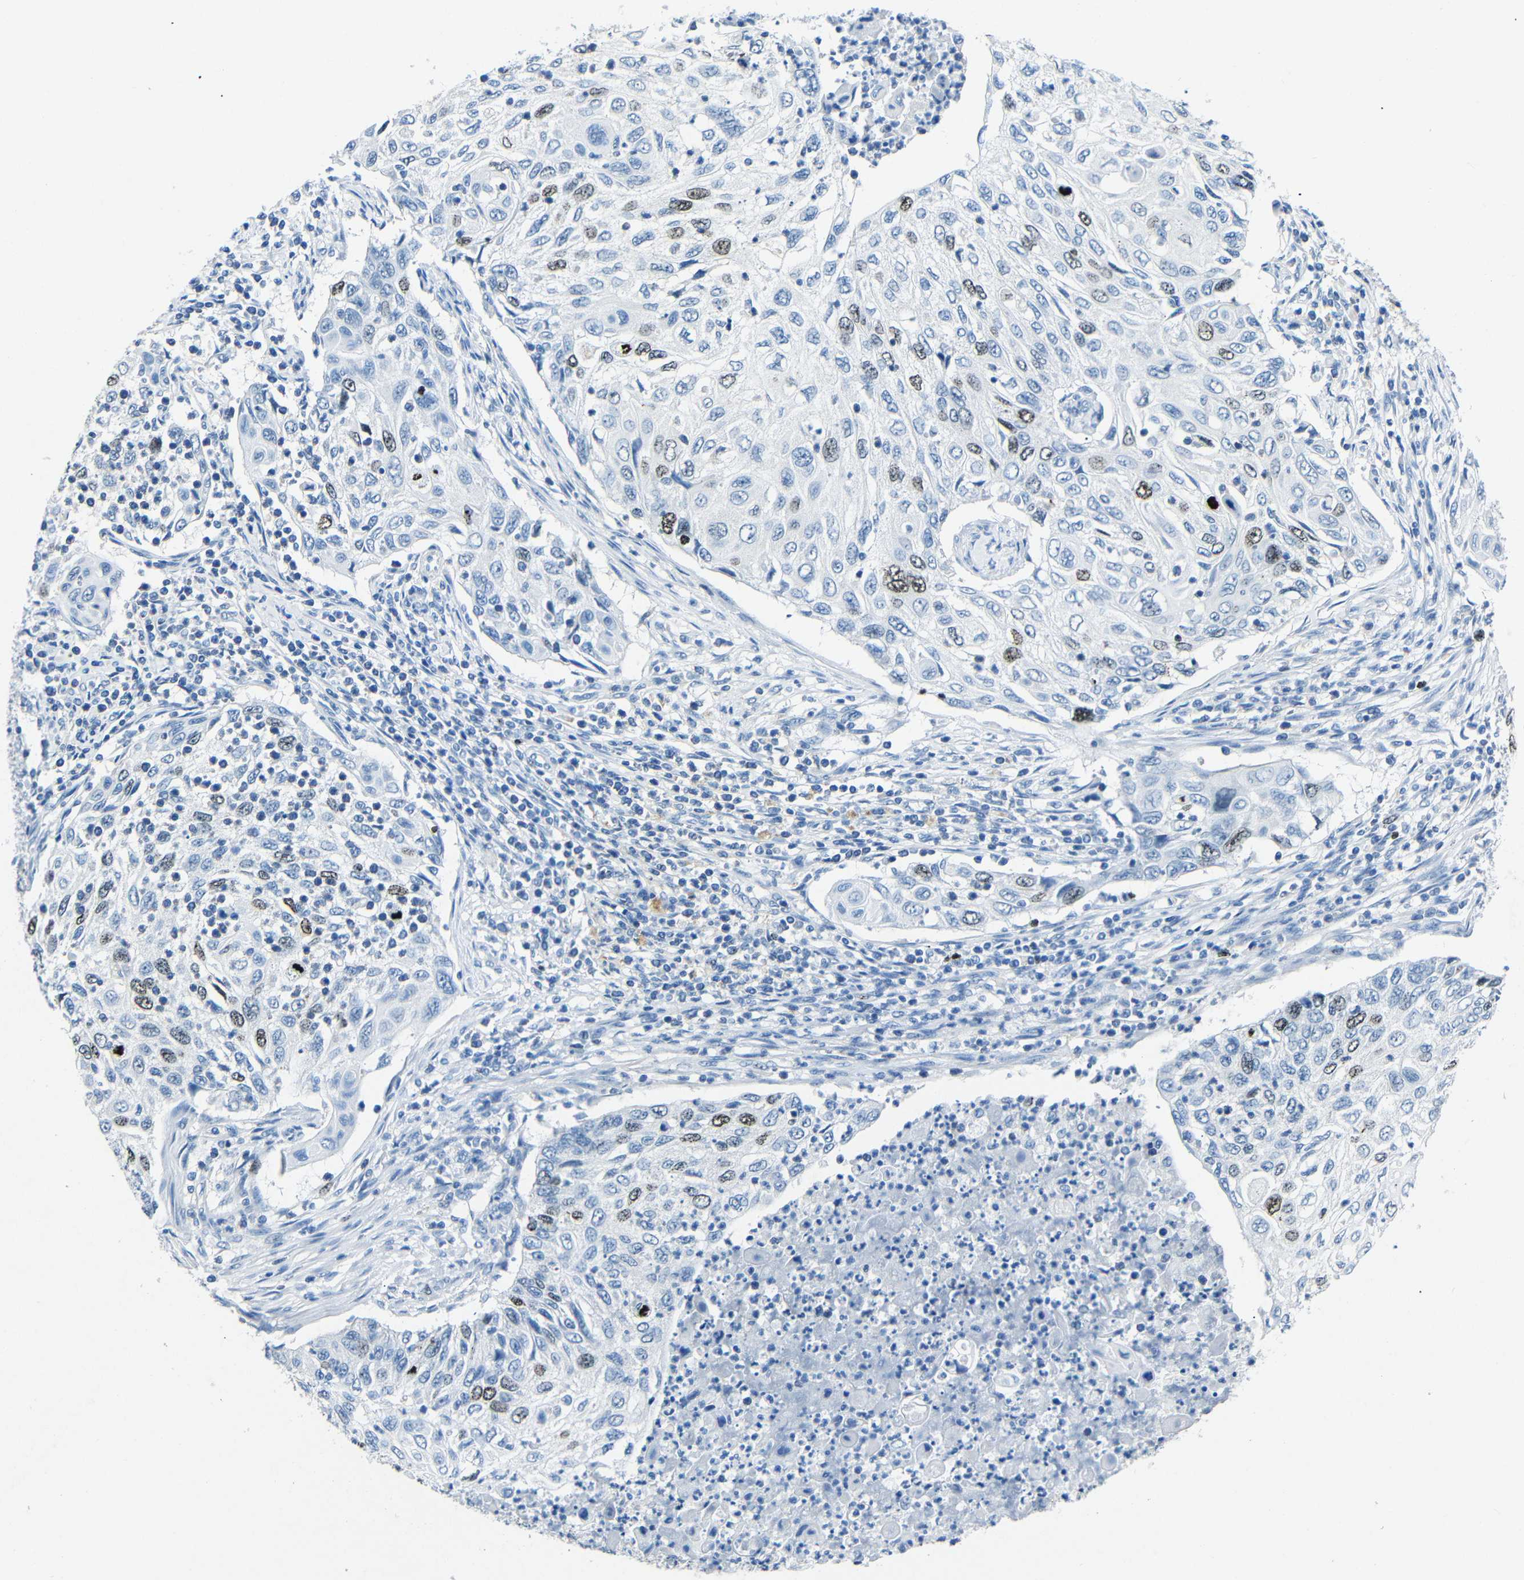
{"staining": {"intensity": "moderate", "quantity": "<25%", "location": "nuclear"}, "tissue": "cervical cancer", "cell_type": "Tumor cells", "image_type": "cancer", "snomed": [{"axis": "morphology", "description": "Squamous cell carcinoma, NOS"}, {"axis": "topography", "description": "Cervix"}], "caption": "Cervical squamous cell carcinoma stained for a protein (brown) reveals moderate nuclear positive staining in approximately <25% of tumor cells.", "gene": "INCENP", "patient": {"sex": "female", "age": 70}}